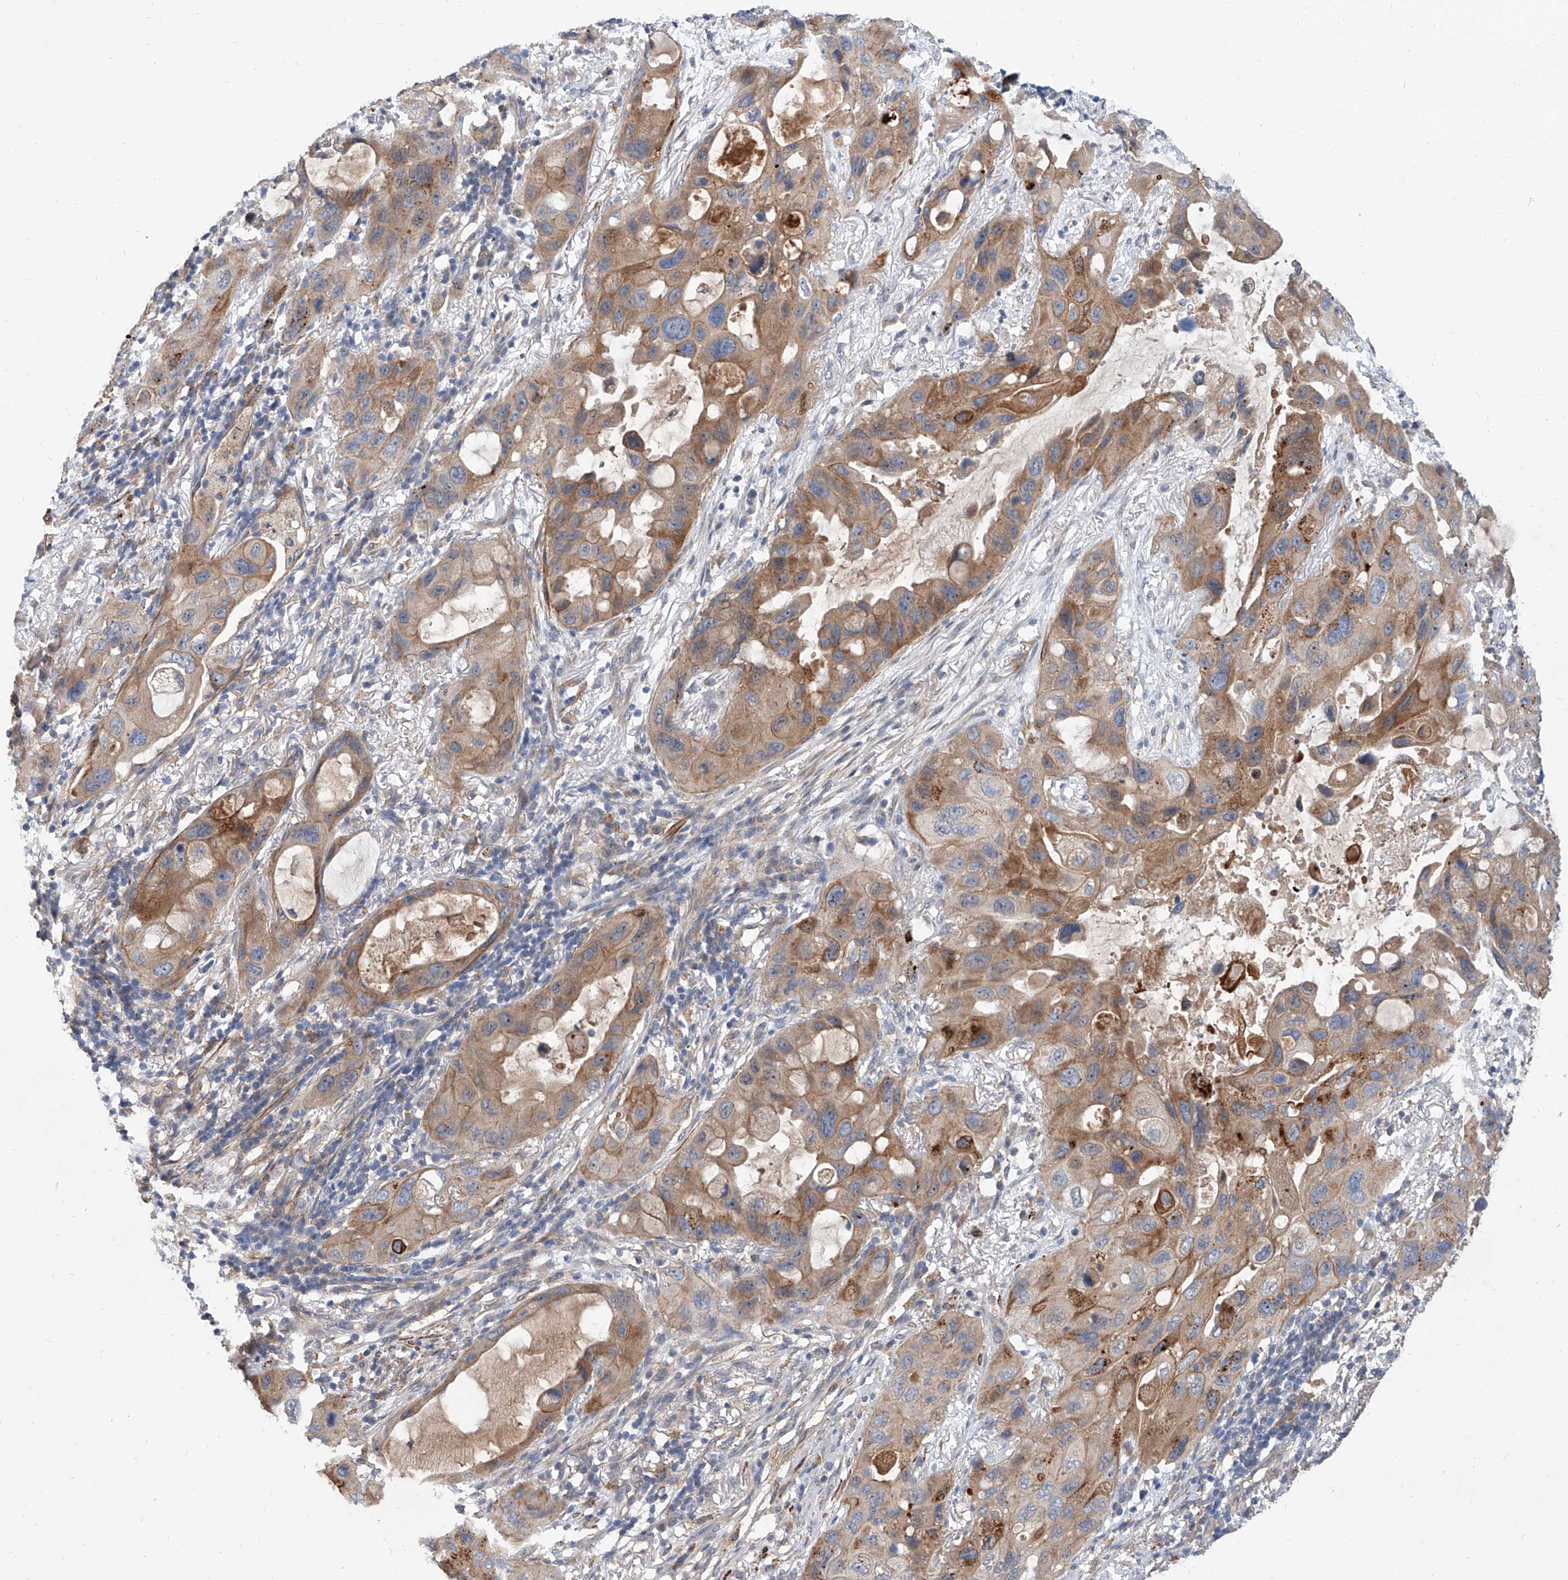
{"staining": {"intensity": "moderate", "quantity": ">75%", "location": "cytoplasmic/membranous"}, "tissue": "lung cancer", "cell_type": "Tumor cells", "image_type": "cancer", "snomed": [{"axis": "morphology", "description": "Squamous cell carcinoma, NOS"}, {"axis": "topography", "description": "Lung"}], "caption": "Human lung cancer (squamous cell carcinoma) stained with a protein marker exhibits moderate staining in tumor cells.", "gene": "MAGEE2", "patient": {"sex": "female", "age": 73}}